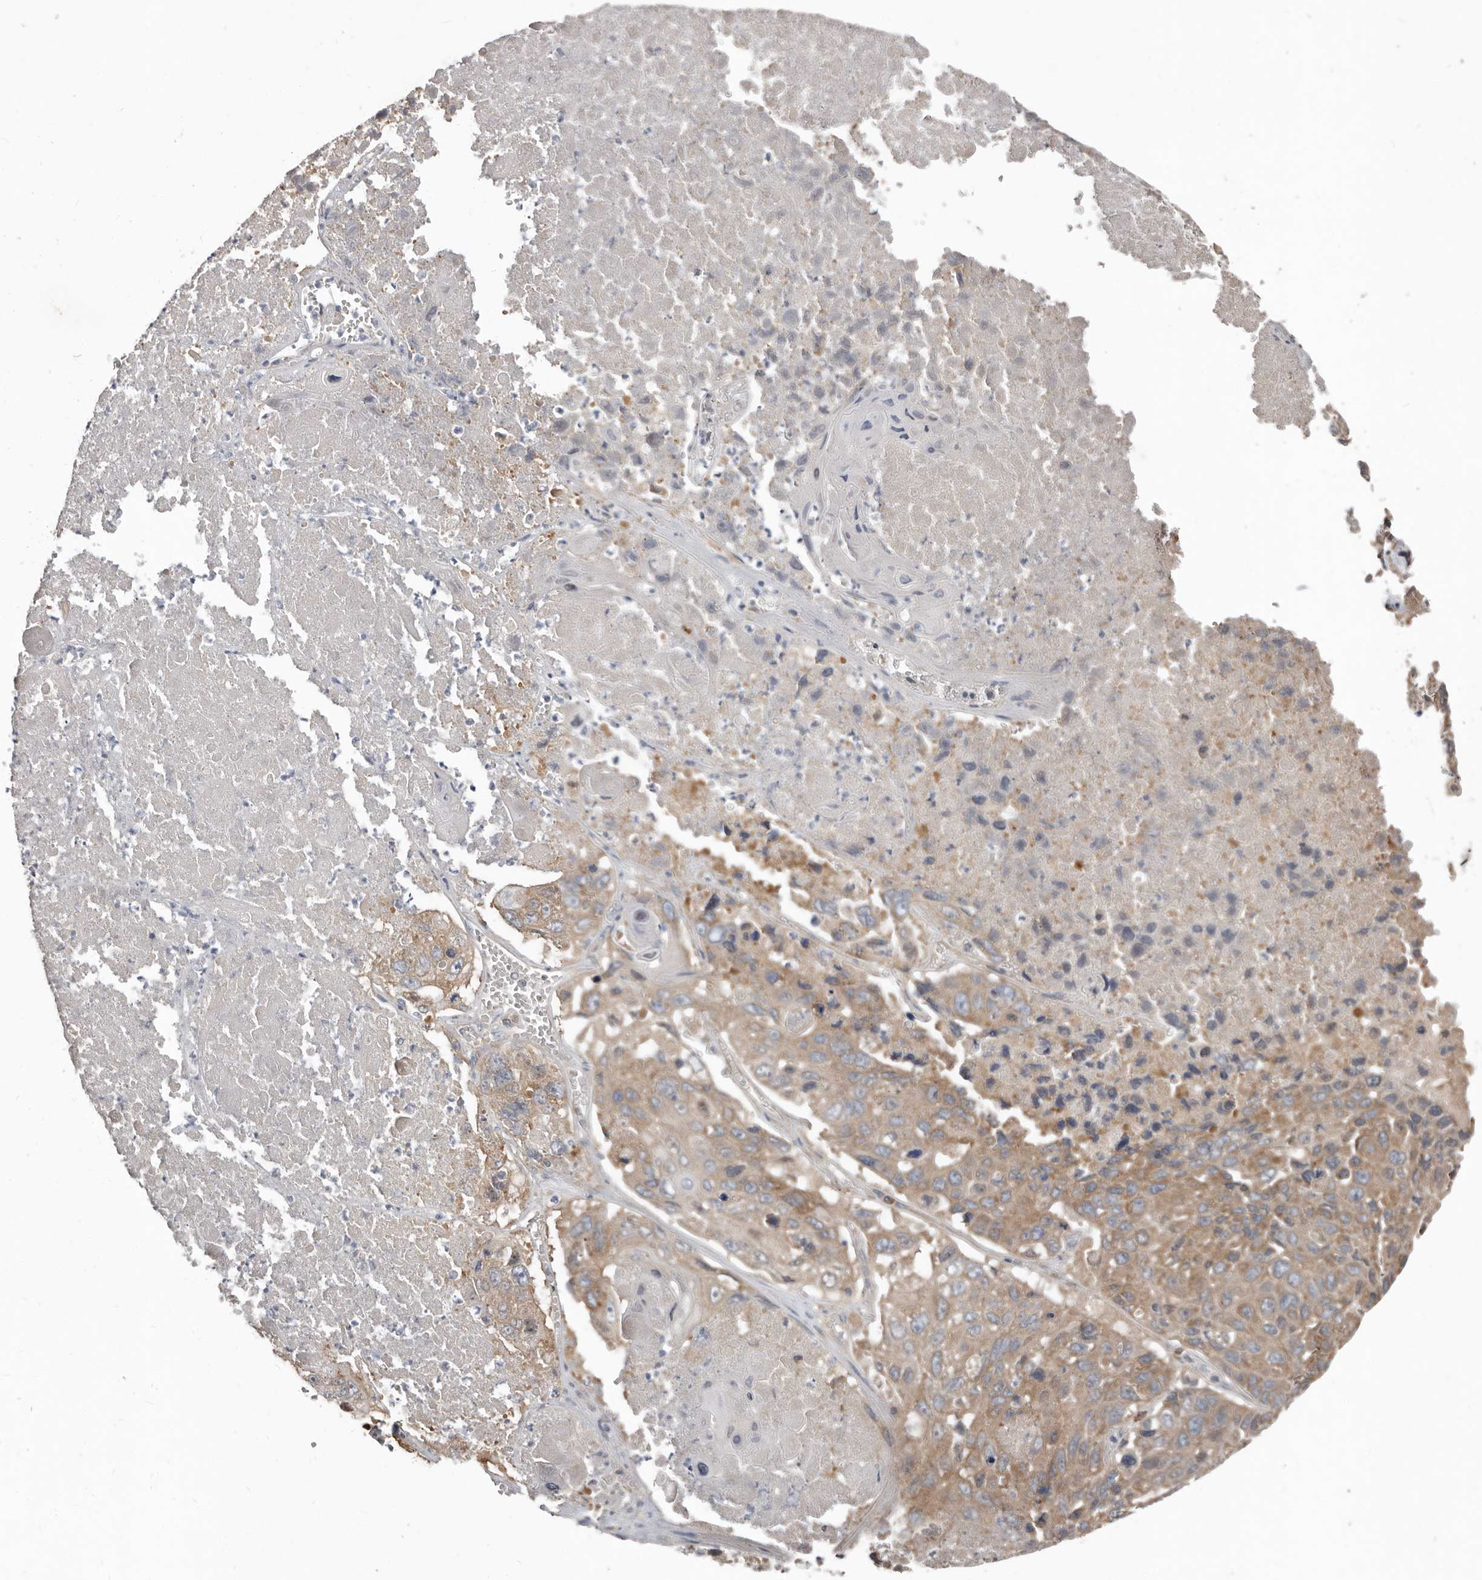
{"staining": {"intensity": "moderate", "quantity": ">75%", "location": "cytoplasmic/membranous"}, "tissue": "lung cancer", "cell_type": "Tumor cells", "image_type": "cancer", "snomed": [{"axis": "morphology", "description": "Squamous cell carcinoma, NOS"}, {"axis": "topography", "description": "Lung"}], "caption": "Immunohistochemical staining of lung squamous cell carcinoma demonstrates medium levels of moderate cytoplasmic/membranous protein expression in about >75% of tumor cells. The staining was performed using DAB (3,3'-diaminobenzidine) to visualize the protein expression in brown, while the nuclei were stained in blue with hematoxylin (Magnification: 20x).", "gene": "AKNAD1", "patient": {"sex": "male", "age": 61}}